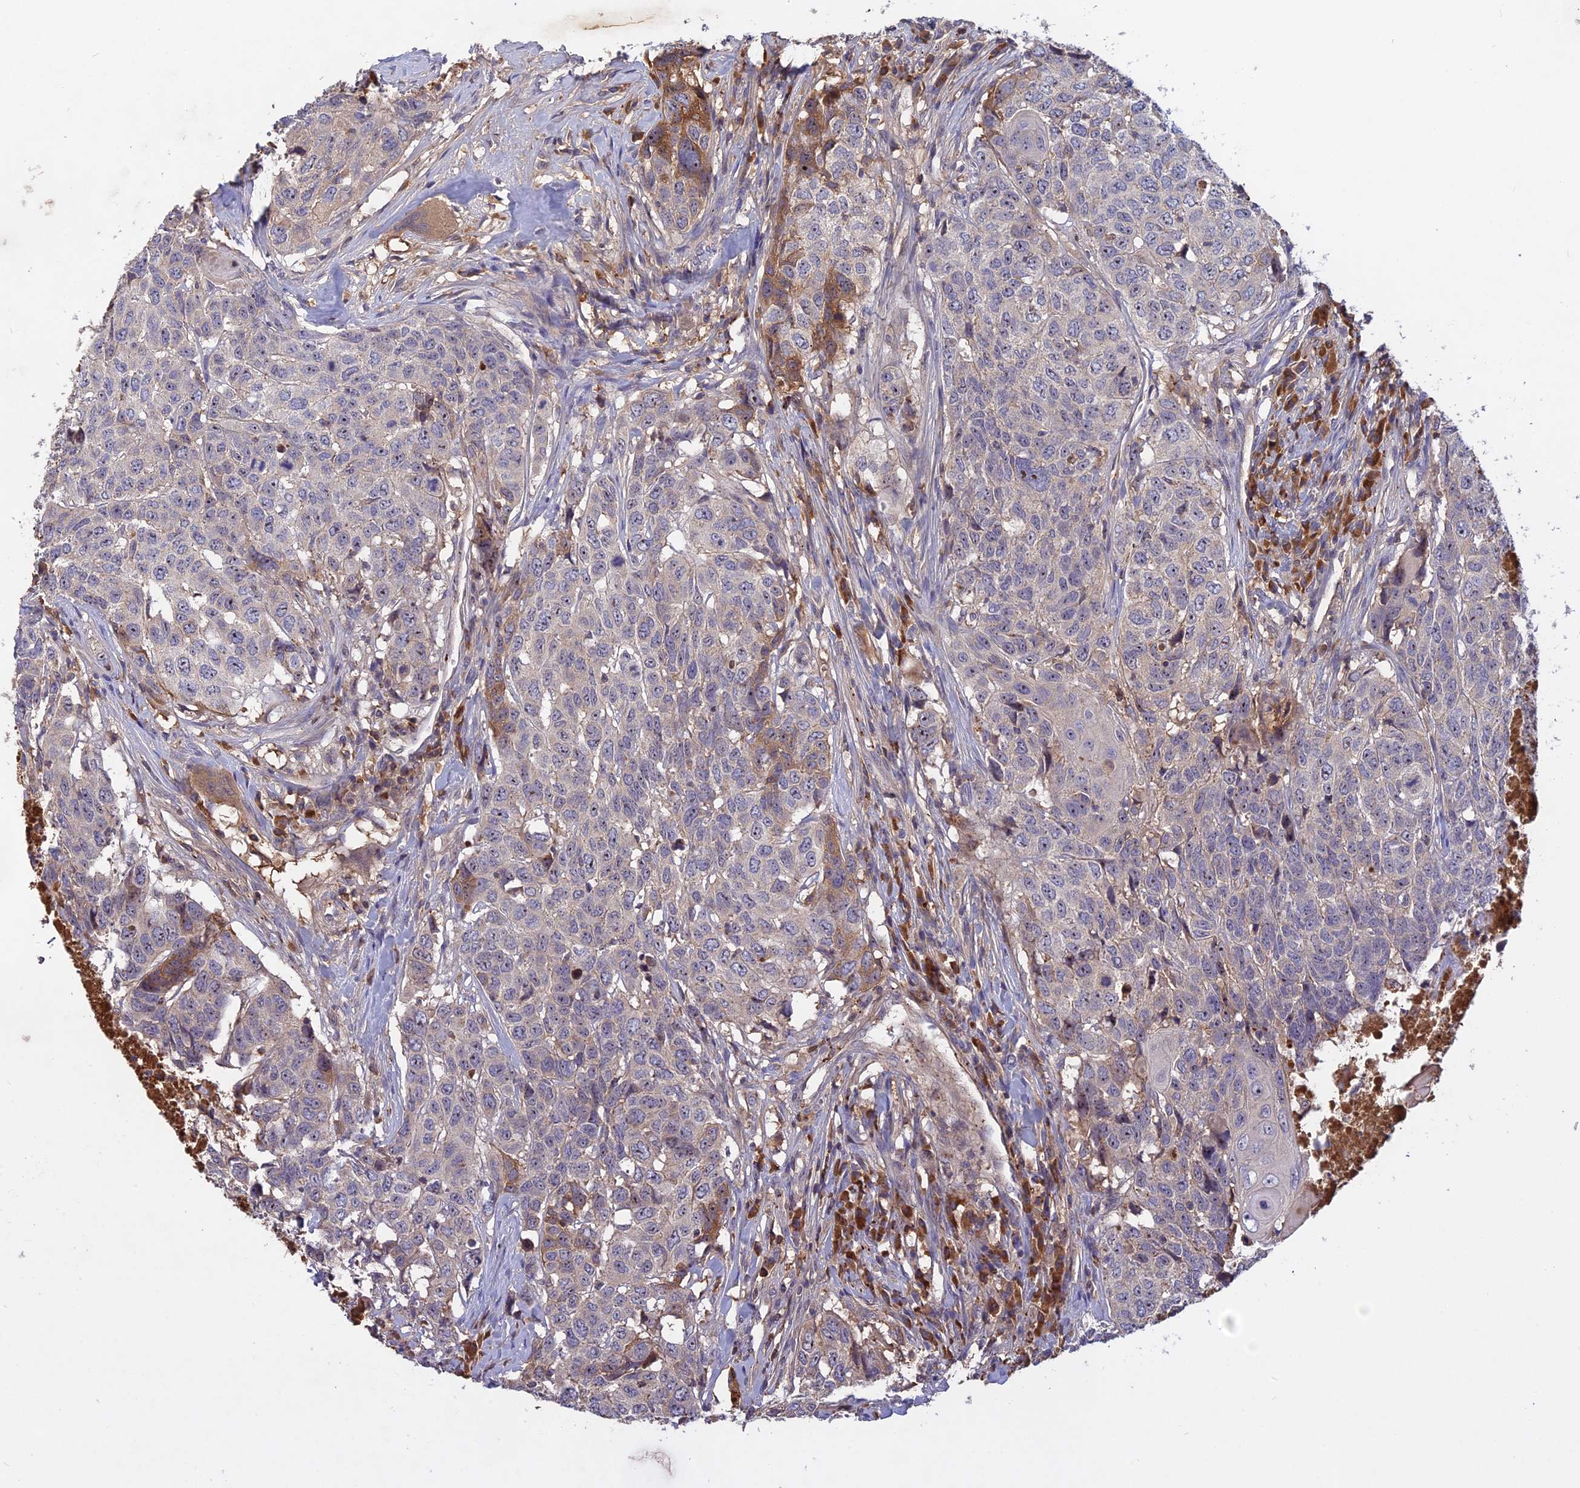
{"staining": {"intensity": "moderate", "quantity": "<25%", "location": "cytoplasmic/membranous"}, "tissue": "head and neck cancer", "cell_type": "Tumor cells", "image_type": "cancer", "snomed": [{"axis": "morphology", "description": "Squamous cell carcinoma, NOS"}, {"axis": "topography", "description": "Head-Neck"}], "caption": "The micrograph displays a brown stain indicating the presence of a protein in the cytoplasmic/membranous of tumor cells in head and neck cancer (squamous cell carcinoma).", "gene": "ADO", "patient": {"sex": "male", "age": 66}}